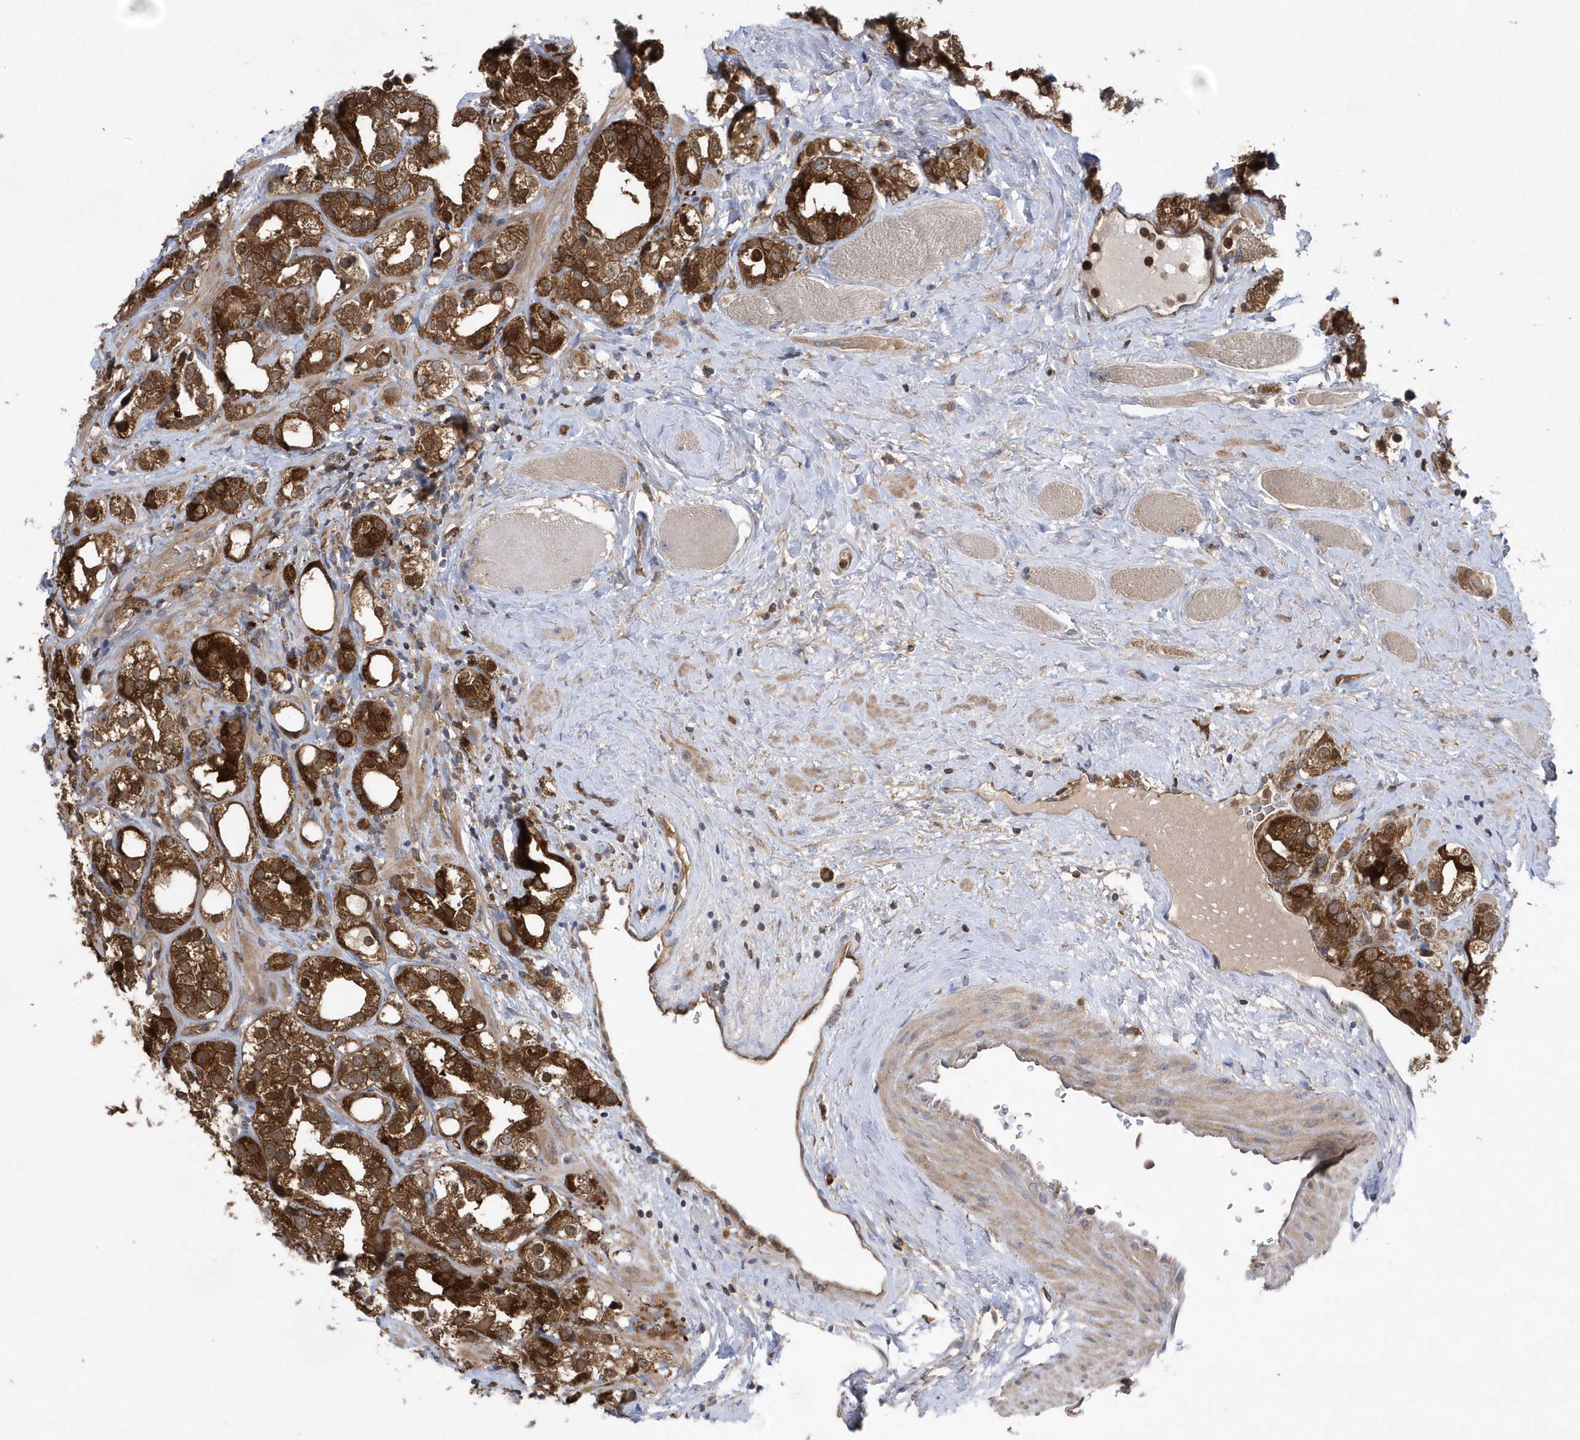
{"staining": {"intensity": "strong", "quantity": ">75%", "location": "cytoplasmic/membranous,nuclear"}, "tissue": "prostate cancer", "cell_type": "Tumor cells", "image_type": "cancer", "snomed": [{"axis": "morphology", "description": "Adenocarcinoma, NOS"}, {"axis": "topography", "description": "Prostate"}], "caption": "Brown immunohistochemical staining in human adenocarcinoma (prostate) displays strong cytoplasmic/membranous and nuclear positivity in about >75% of tumor cells.", "gene": "PAICS", "patient": {"sex": "male", "age": 79}}